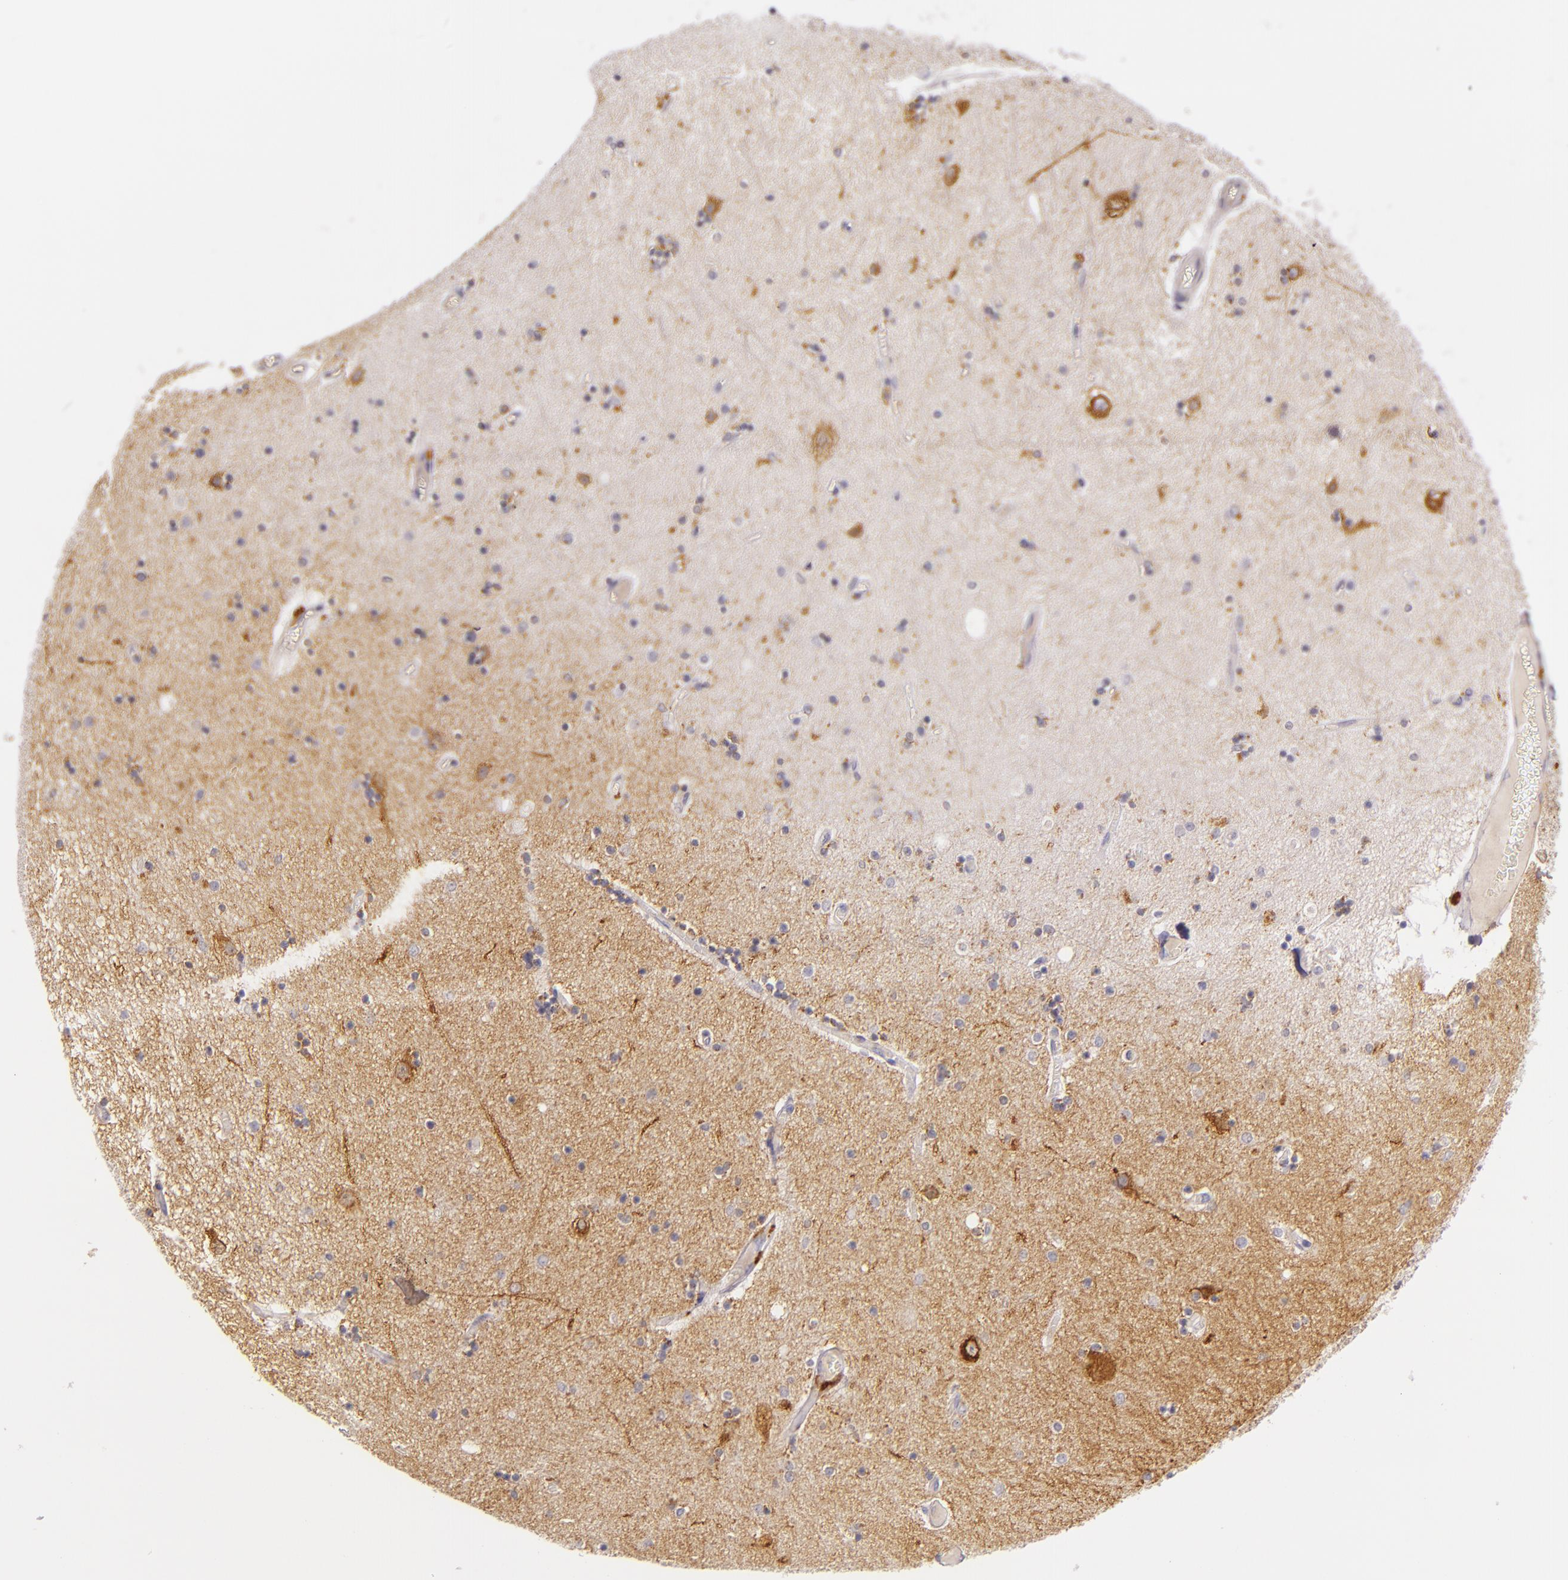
{"staining": {"intensity": "negative", "quantity": "none", "location": "none"}, "tissue": "hippocampus", "cell_type": "Glial cells", "image_type": "normal", "snomed": [{"axis": "morphology", "description": "Normal tissue, NOS"}, {"axis": "topography", "description": "Hippocampus"}], "caption": "Hippocampus stained for a protein using immunohistochemistry (IHC) shows no expression glial cells.", "gene": "CTSF", "patient": {"sex": "female", "age": 54}}